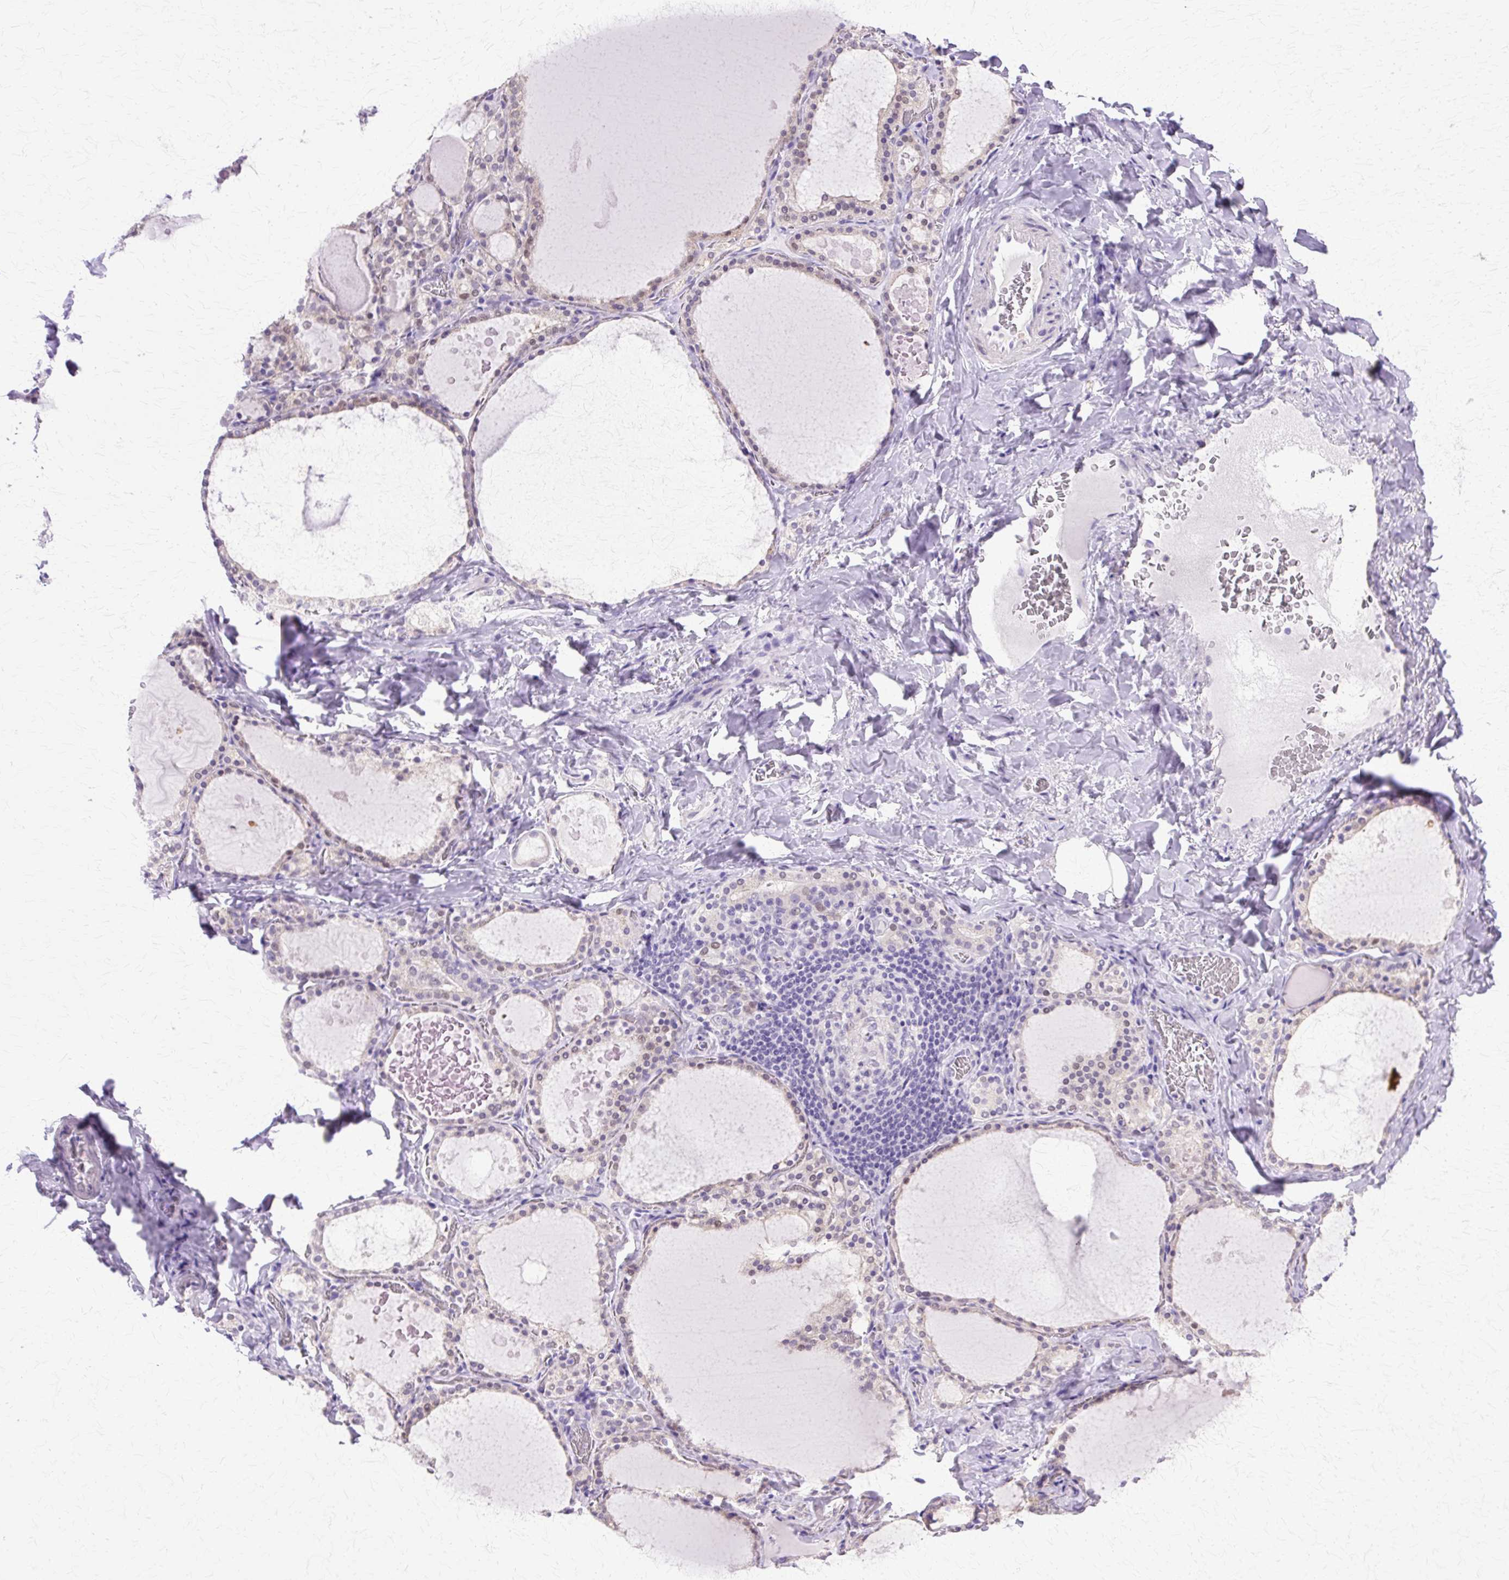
{"staining": {"intensity": "moderate", "quantity": "25%-75%", "location": "cytoplasmic/membranous,nuclear"}, "tissue": "thyroid gland", "cell_type": "Glandular cells", "image_type": "normal", "snomed": [{"axis": "morphology", "description": "Normal tissue, NOS"}, {"axis": "topography", "description": "Thyroid gland"}], "caption": "Benign thyroid gland reveals moderate cytoplasmic/membranous,nuclear staining in approximately 25%-75% of glandular cells, visualized by immunohistochemistry.", "gene": "HSPA1A", "patient": {"sex": "male", "age": 56}}